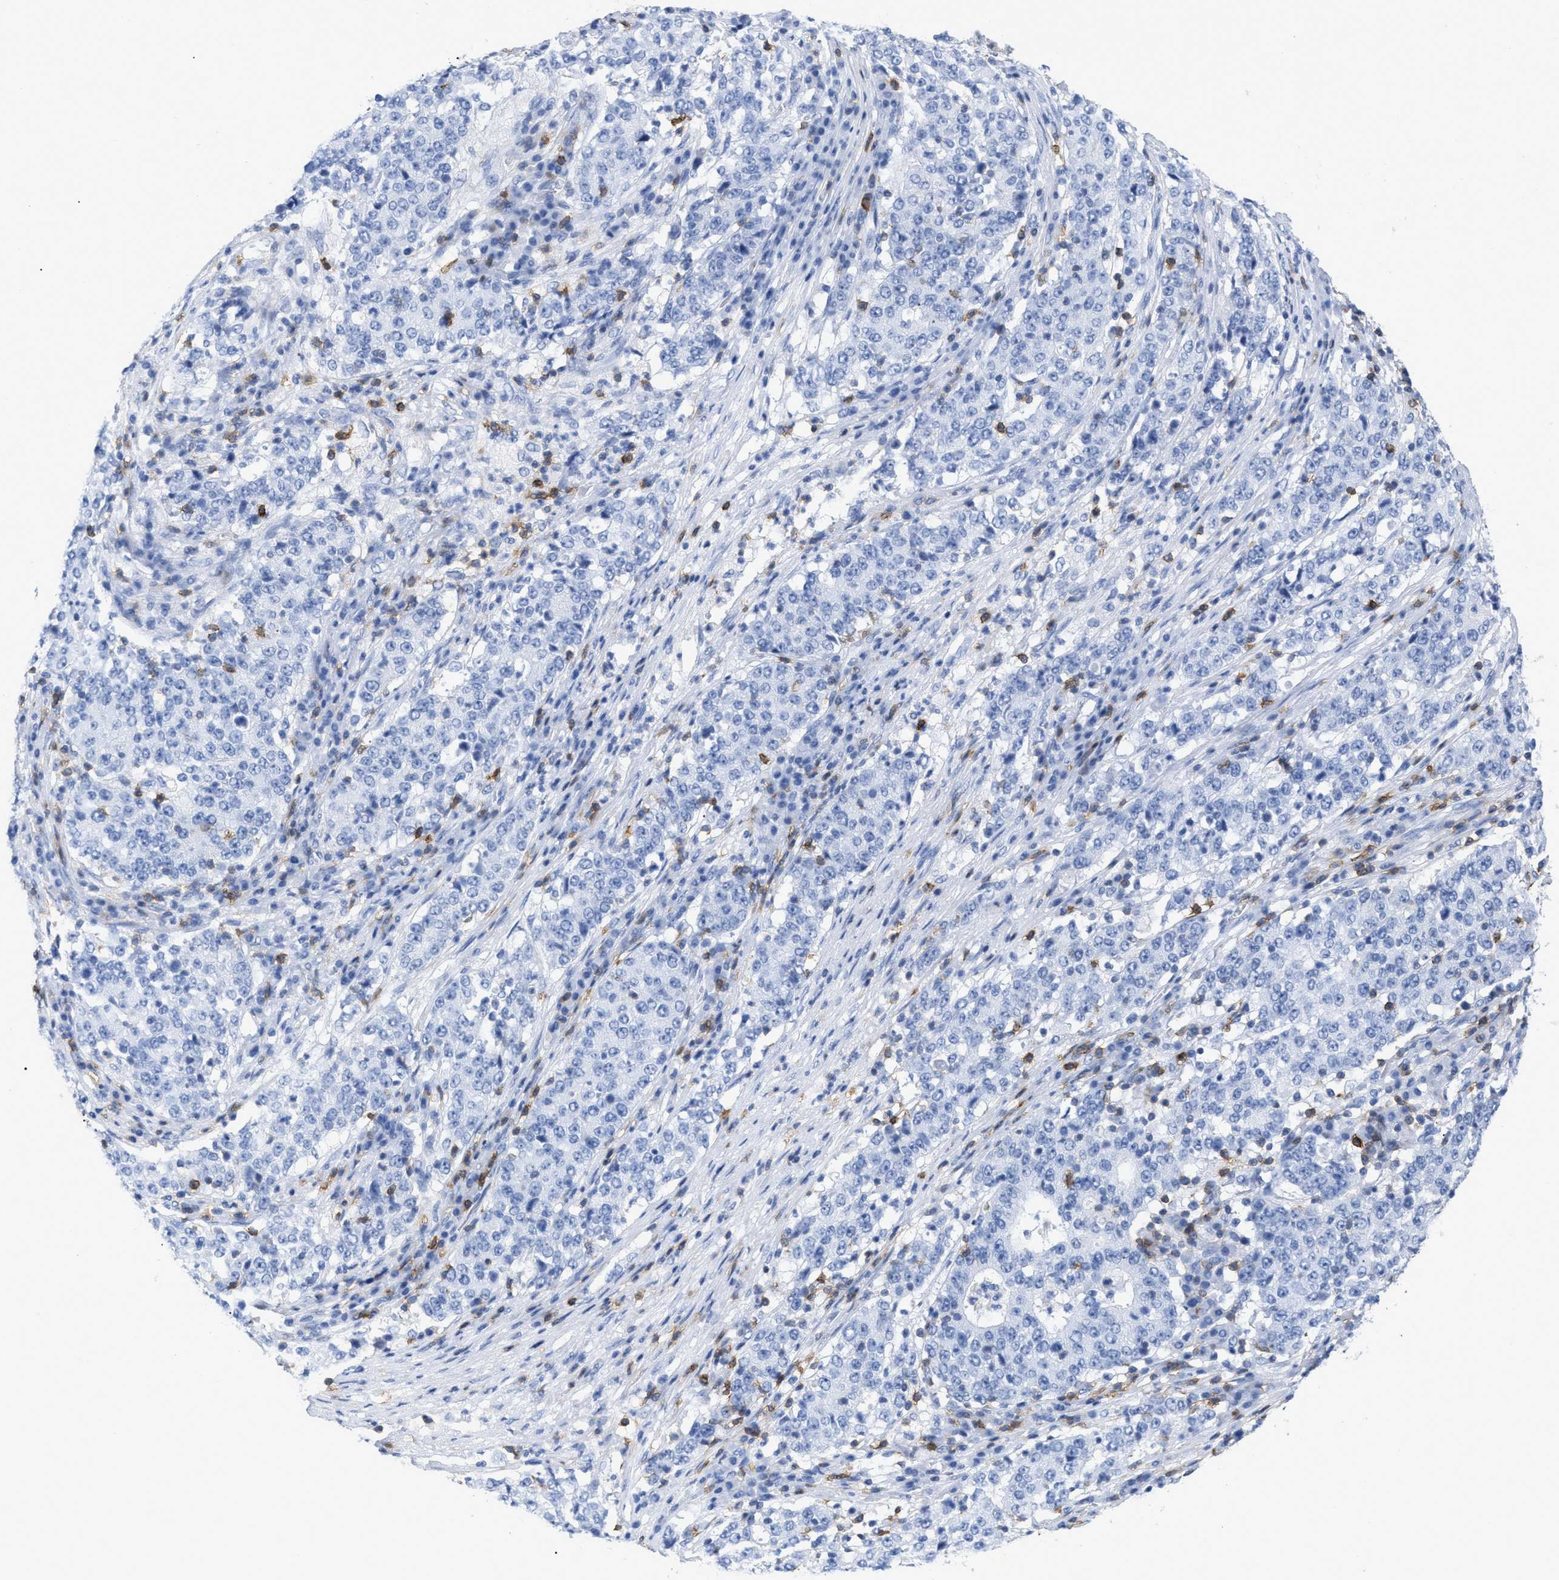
{"staining": {"intensity": "negative", "quantity": "none", "location": "none"}, "tissue": "stomach cancer", "cell_type": "Tumor cells", "image_type": "cancer", "snomed": [{"axis": "morphology", "description": "Adenocarcinoma, NOS"}, {"axis": "topography", "description": "Stomach"}], "caption": "The photomicrograph exhibits no significant positivity in tumor cells of stomach cancer.", "gene": "CD5", "patient": {"sex": "male", "age": 59}}